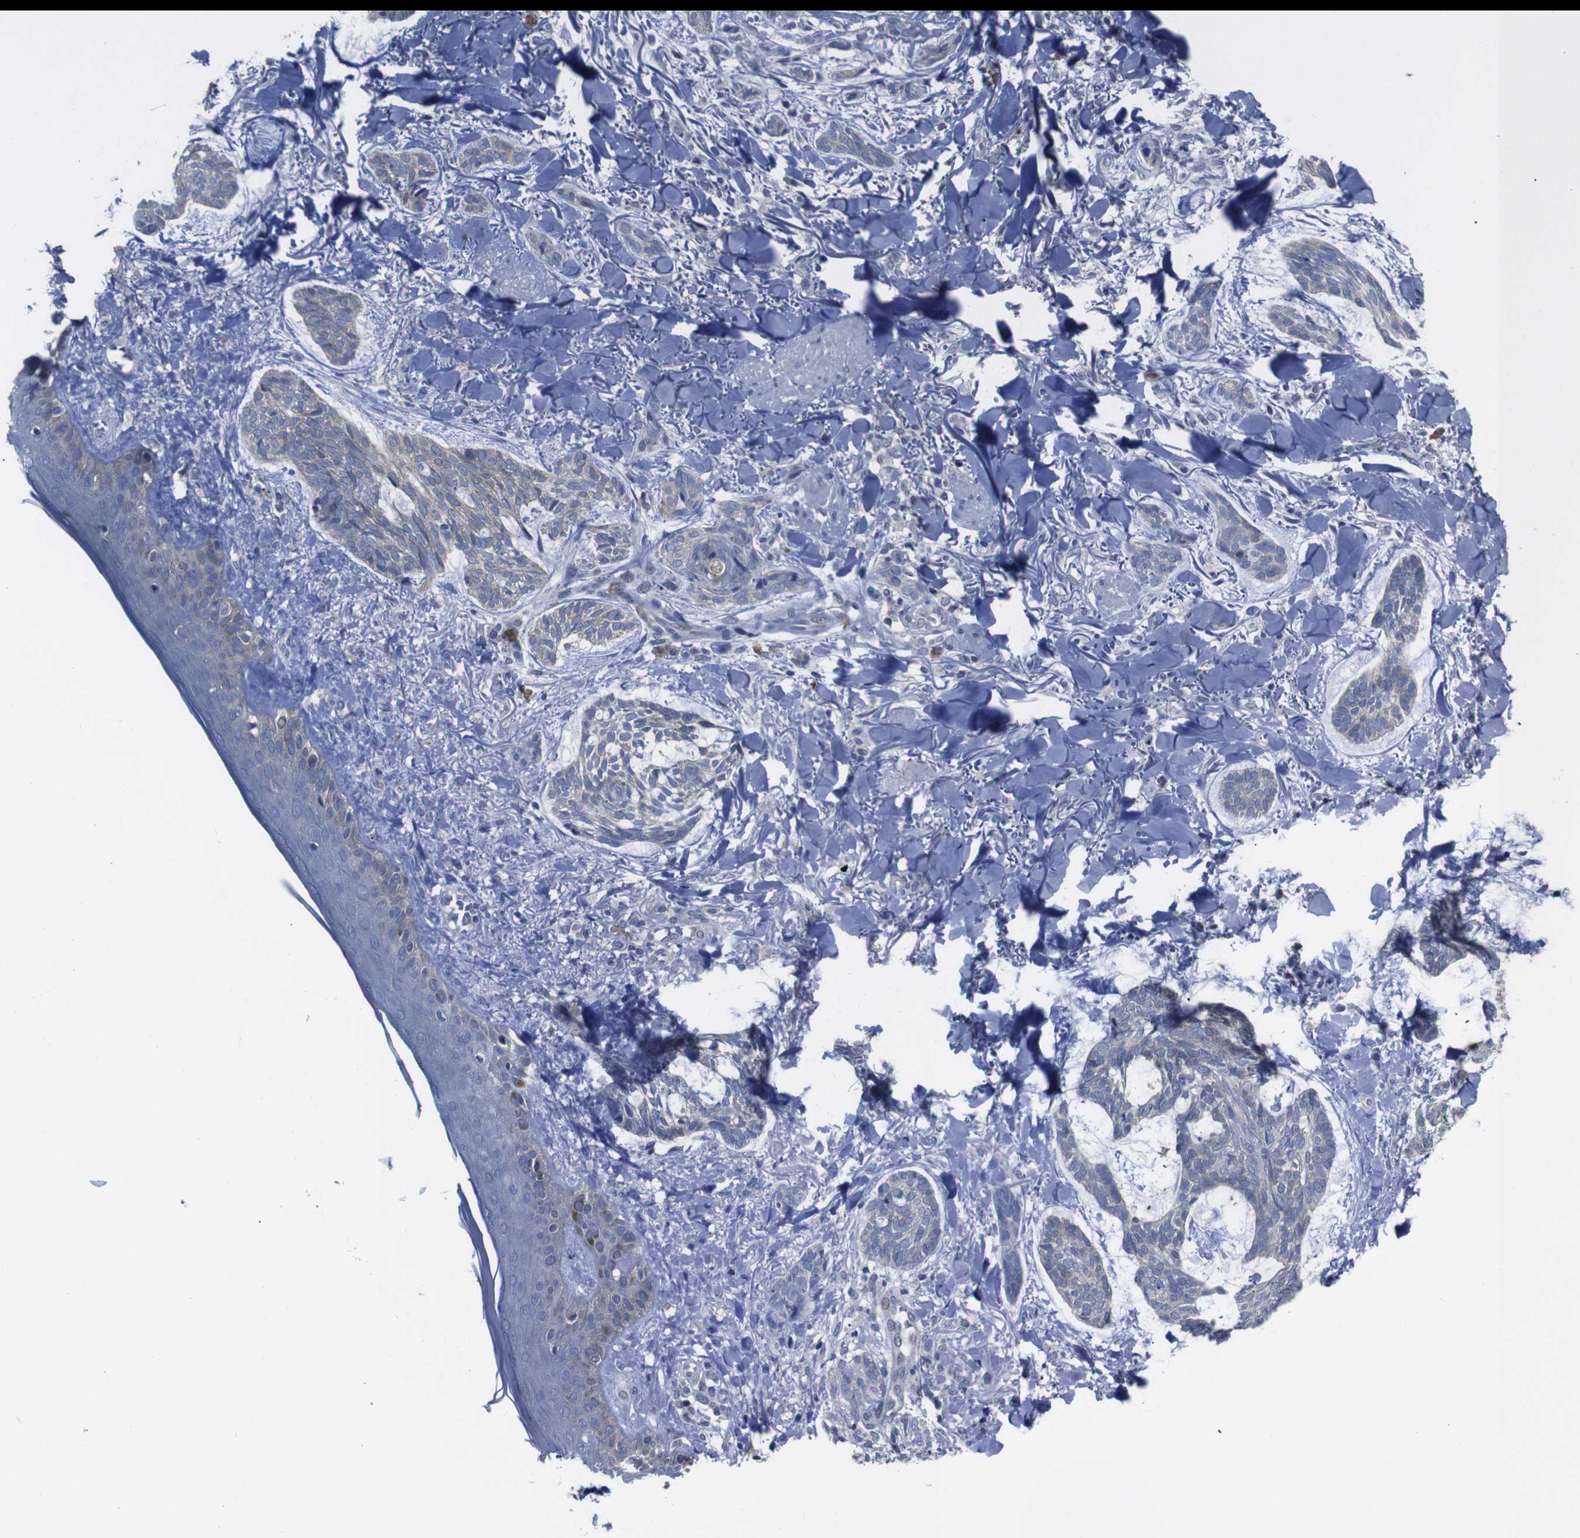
{"staining": {"intensity": "weak", "quantity": "<25%", "location": "cytoplasmic/membranous"}, "tissue": "skin cancer", "cell_type": "Tumor cells", "image_type": "cancer", "snomed": [{"axis": "morphology", "description": "Basal cell carcinoma"}, {"axis": "topography", "description": "Skin"}], "caption": "IHC image of neoplastic tissue: basal cell carcinoma (skin) stained with DAB reveals no significant protein positivity in tumor cells. (DAB immunohistochemistry (IHC) with hematoxylin counter stain).", "gene": "SEMA4B", "patient": {"sex": "male", "age": 43}}